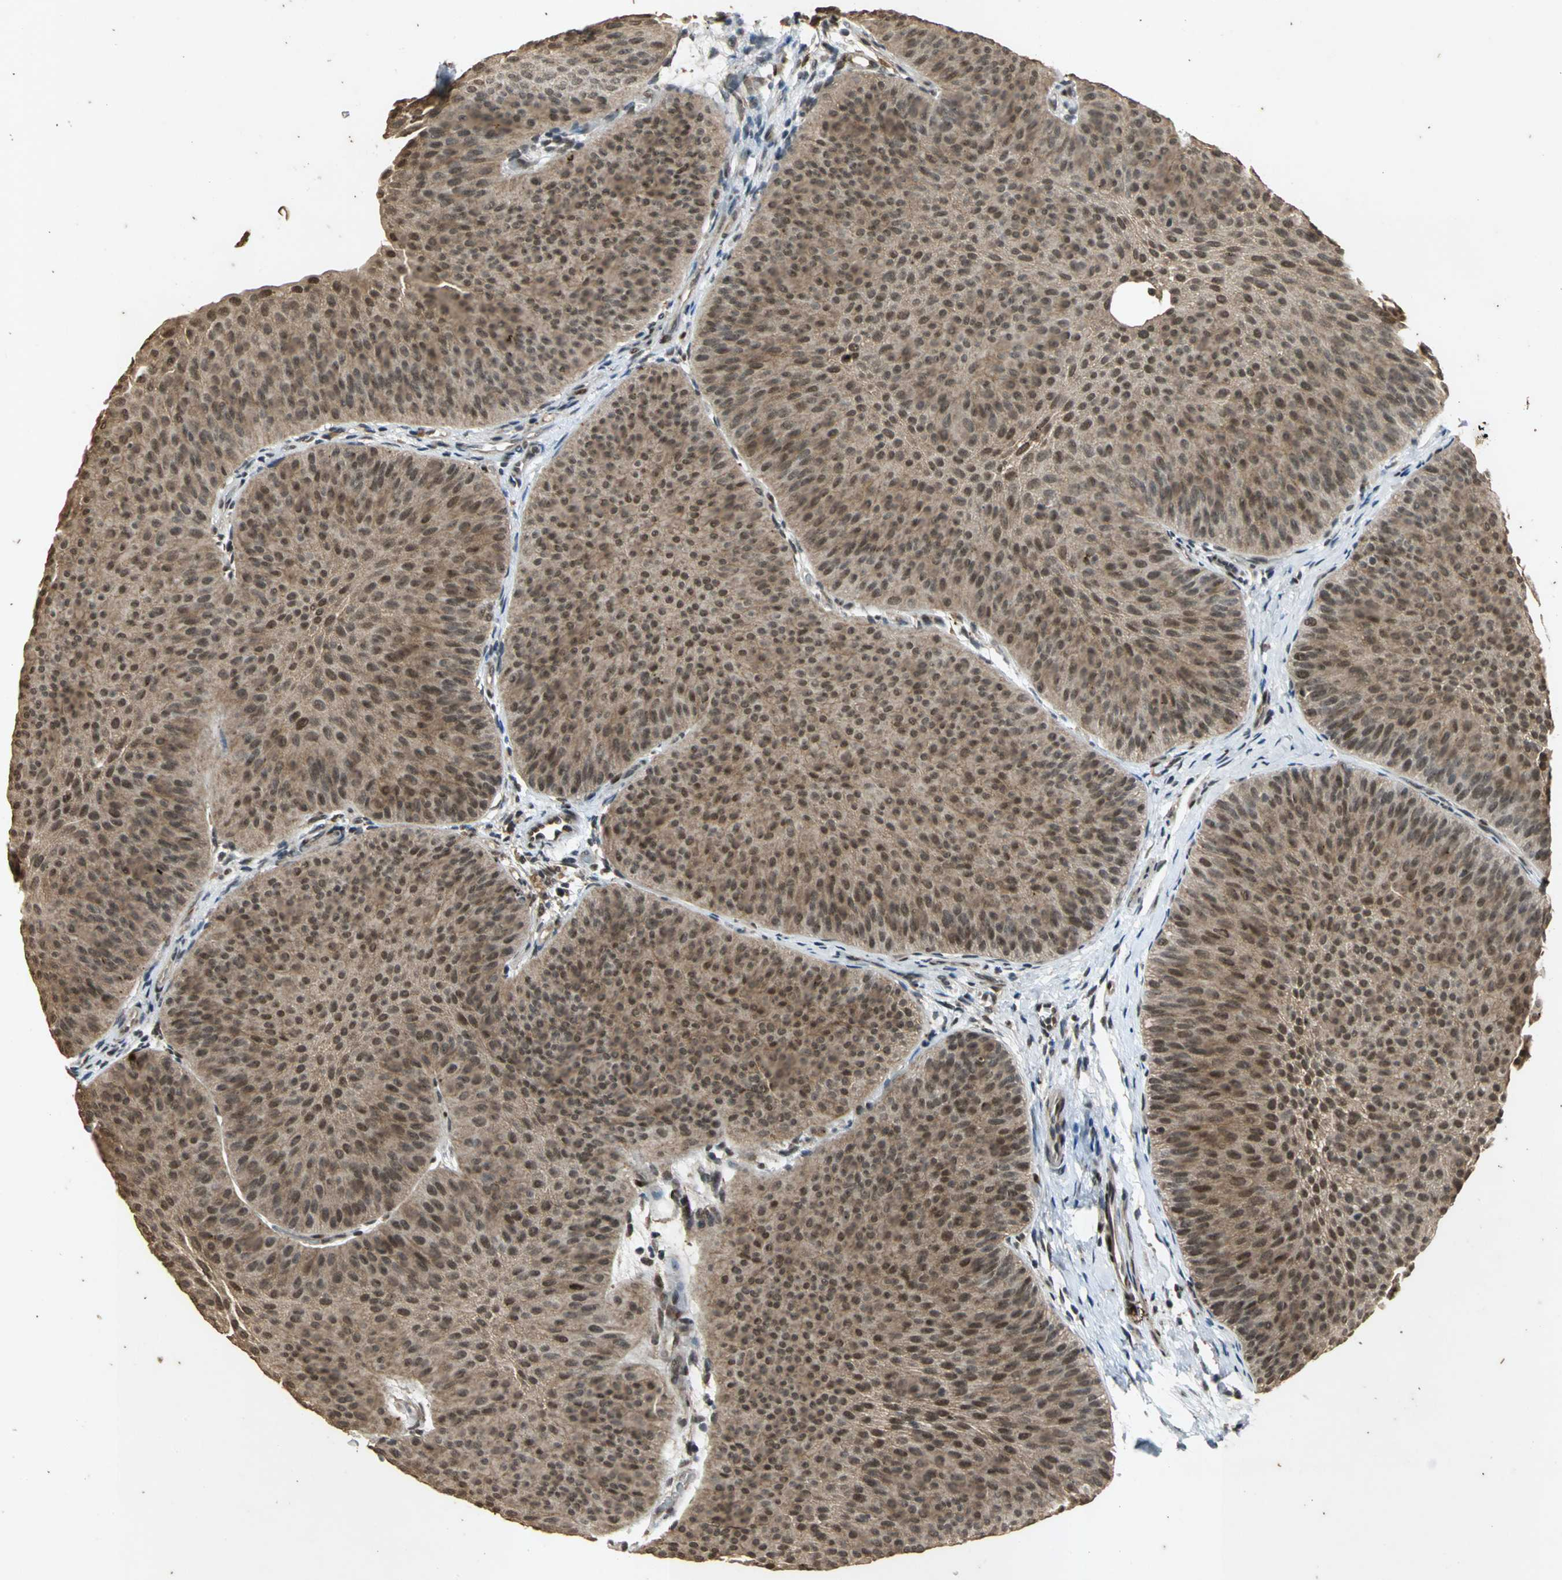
{"staining": {"intensity": "moderate", "quantity": ">75%", "location": "cytoplasmic/membranous"}, "tissue": "urothelial cancer", "cell_type": "Tumor cells", "image_type": "cancer", "snomed": [{"axis": "morphology", "description": "Urothelial carcinoma, Low grade"}, {"axis": "topography", "description": "Urinary bladder"}], "caption": "Moderate cytoplasmic/membranous protein staining is appreciated in about >75% of tumor cells in urothelial cancer. (brown staining indicates protein expression, while blue staining denotes nuclei).", "gene": "NOTCH3", "patient": {"sex": "female", "age": 60}}